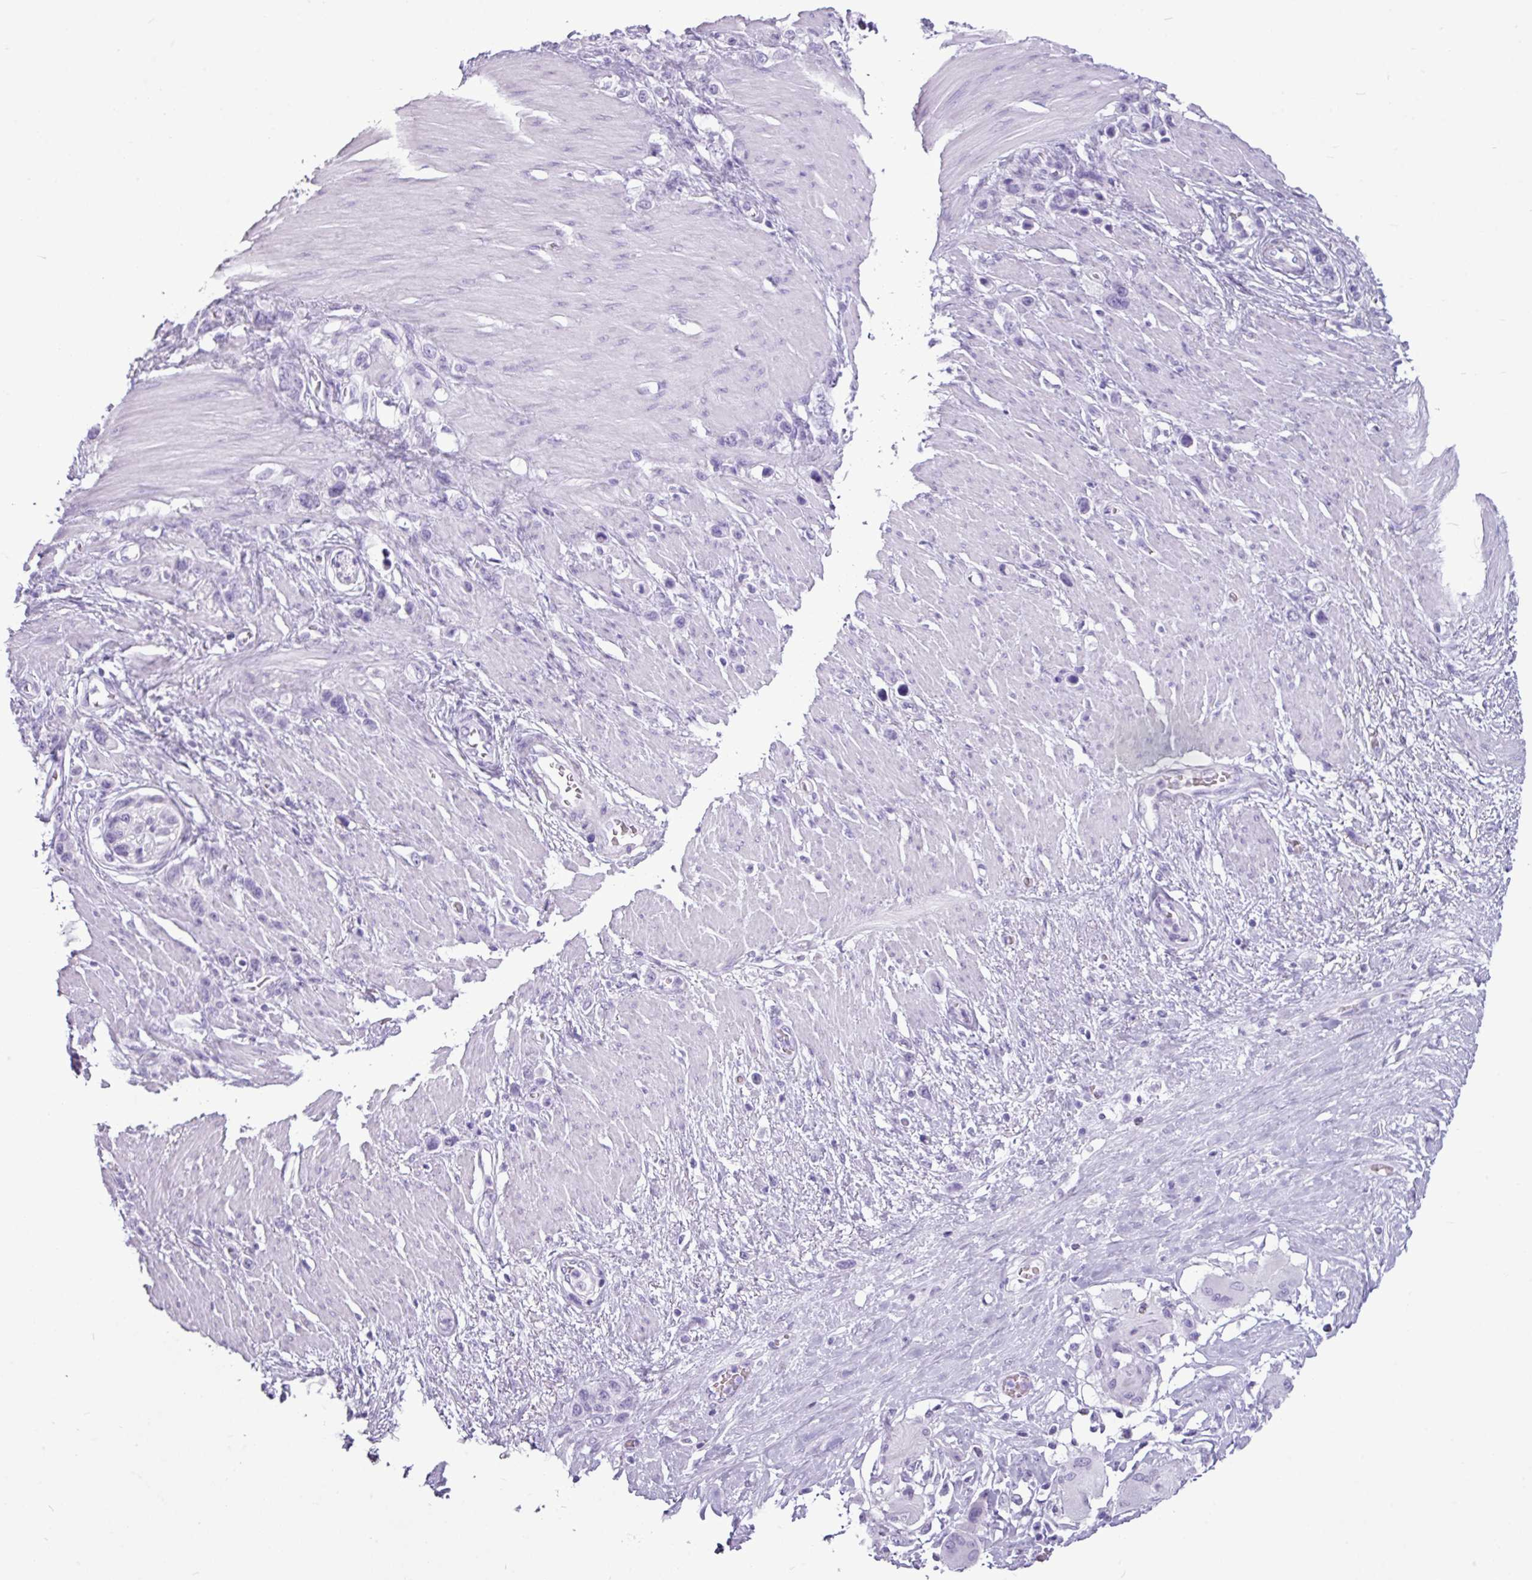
{"staining": {"intensity": "negative", "quantity": "none", "location": "none"}, "tissue": "stomach cancer", "cell_type": "Tumor cells", "image_type": "cancer", "snomed": [{"axis": "morphology", "description": "Adenocarcinoma, NOS"}, {"axis": "morphology", "description": "Adenocarcinoma, High grade"}, {"axis": "topography", "description": "Stomach, upper"}, {"axis": "topography", "description": "Stomach, lower"}], "caption": "IHC of stomach cancer (high-grade adenocarcinoma) displays no staining in tumor cells.", "gene": "AMY1B", "patient": {"sex": "female", "age": 65}}